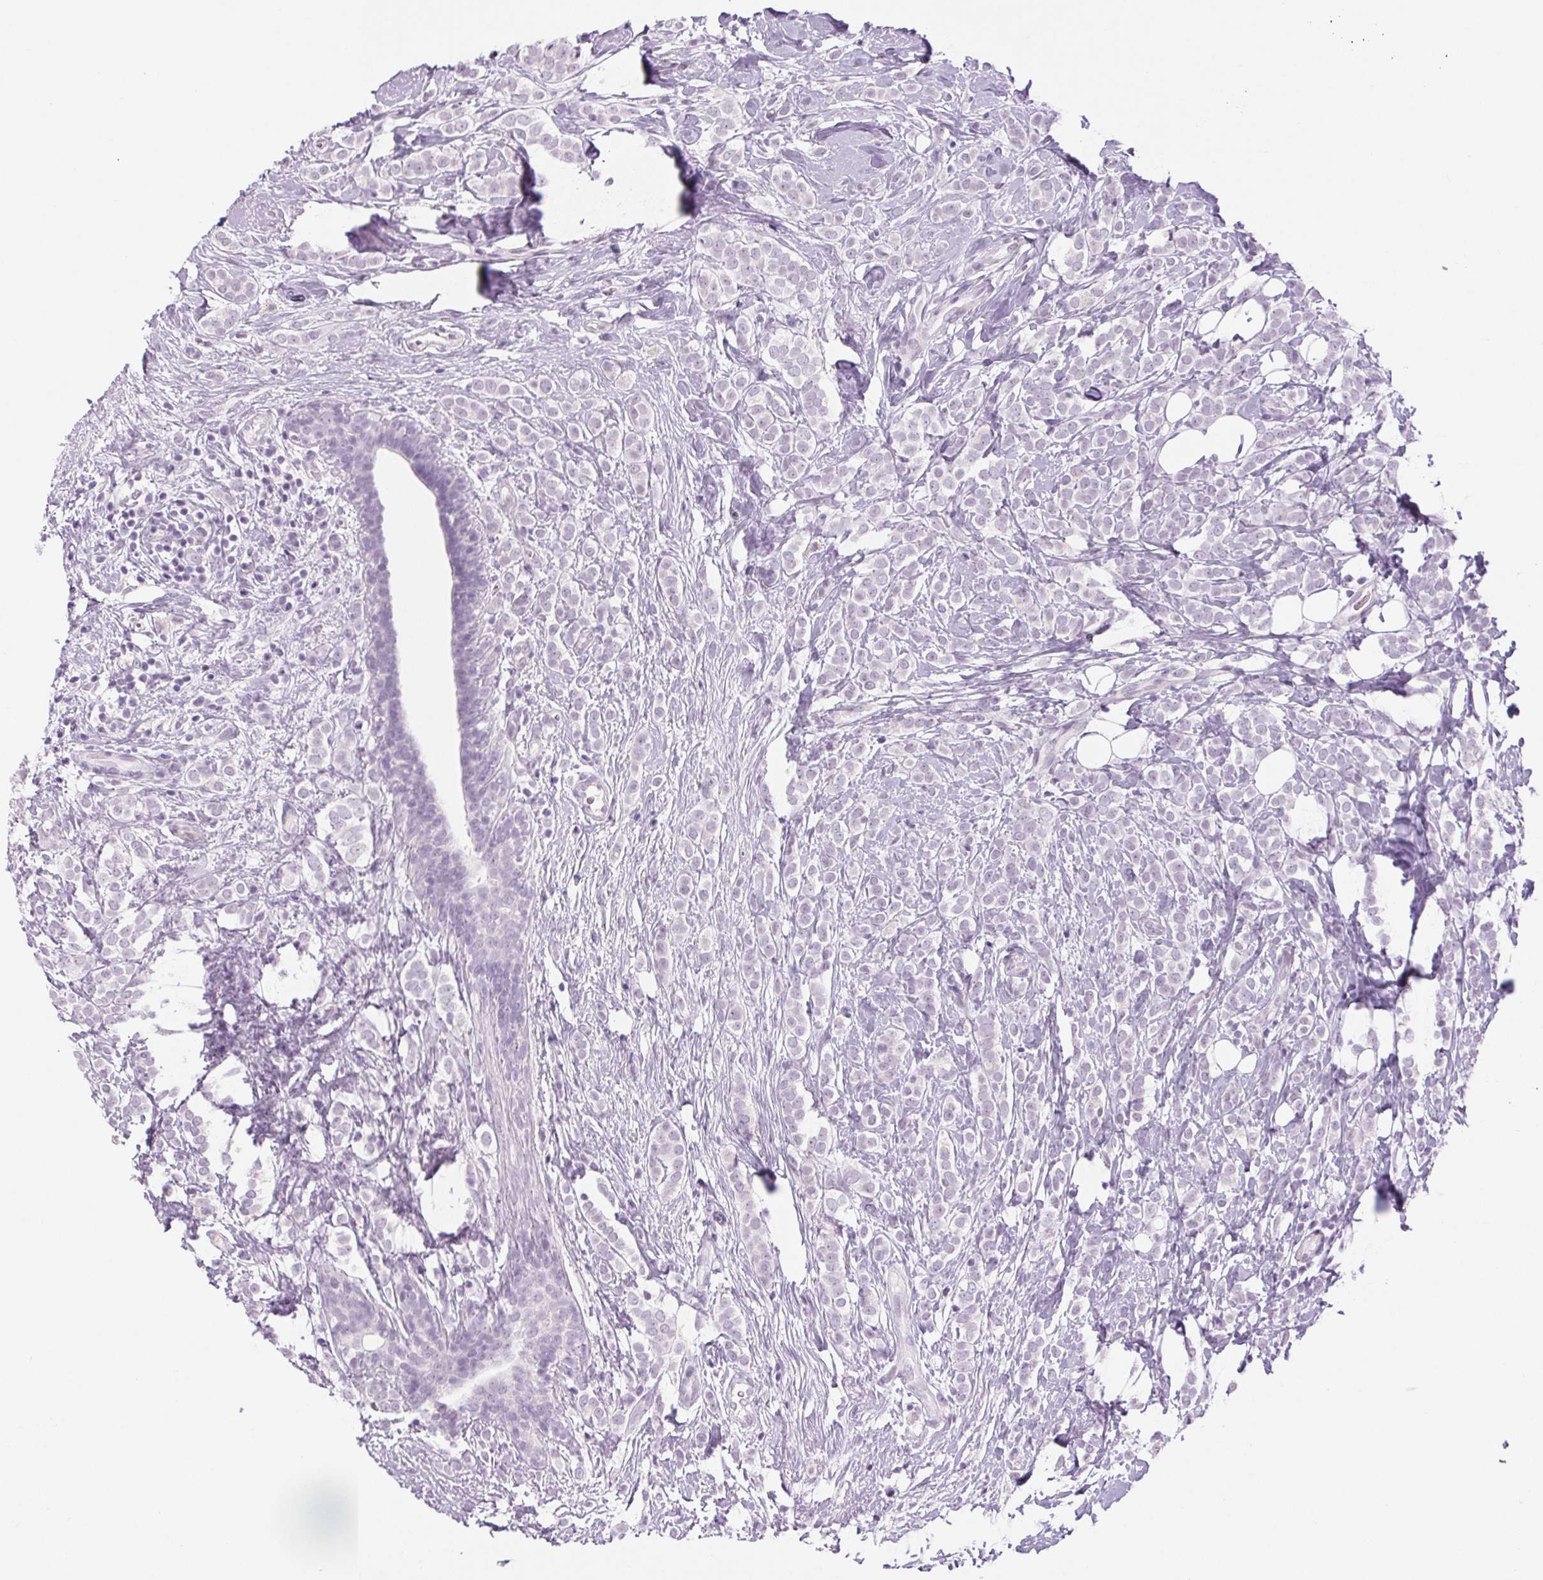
{"staining": {"intensity": "negative", "quantity": "none", "location": "none"}, "tissue": "breast cancer", "cell_type": "Tumor cells", "image_type": "cancer", "snomed": [{"axis": "morphology", "description": "Lobular carcinoma"}, {"axis": "topography", "description": "Breast"}], "caption": "IHC micrograph of neoplastic tissue: human breast cancer stained with DAB (3,3'-diaminobenzidine) demonstrates no significant protein positivity in tumor cells. (DAB immunohistochemistry (IHC), high magnification).", "gene": "SLC6A19", "patient": {"sex": "female", "age": 49}}